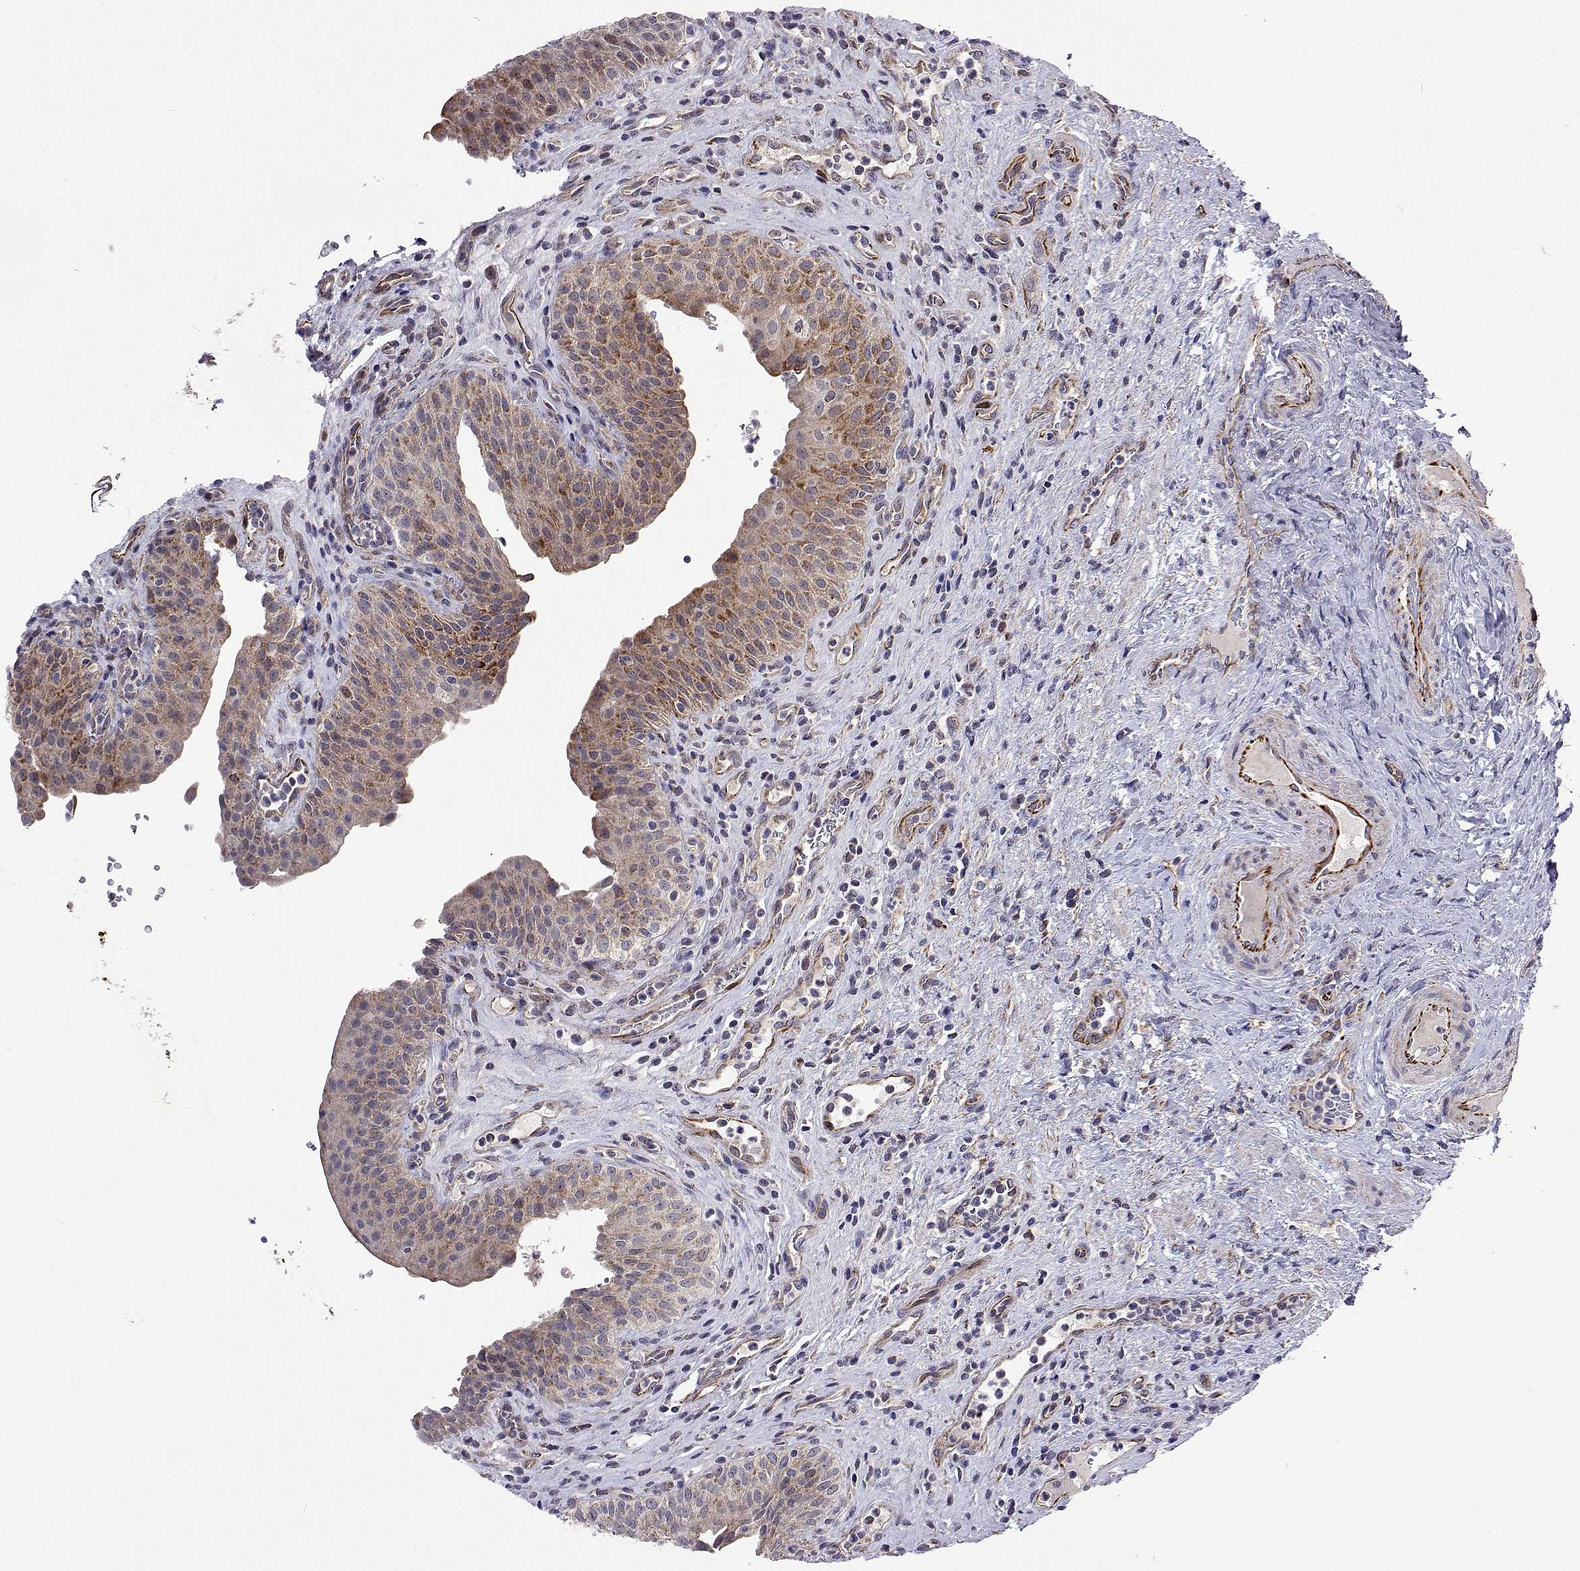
{"staining": {"intensity": "moderate", "quantity": "25%-75%", "location": "cytoplasmic/membranous"}, "tissue": "urinary bladder", "cell_type": "Urothelial cells", "image_type": "normal", "snomed": [{"axis": "morphology", "description": "Normal tissue, NOS"}, {"axis": "topography", "description": "Urinary bladder"}, {"axis": "topography", "description": "Peripheral nerve tissue"}], "caption": "Immunohistochemistry (IHC) of unremarkable human urinary bladder exhibits medium levels of moderate cytoplasmic/membranous expression in approximately 25%-75% of urothelial cells. (brown staining indicates protein expression, while blue staining denotes nuclei).", "gene": "DHTKD1", "patient": {"sex": "male", "age": 66}}